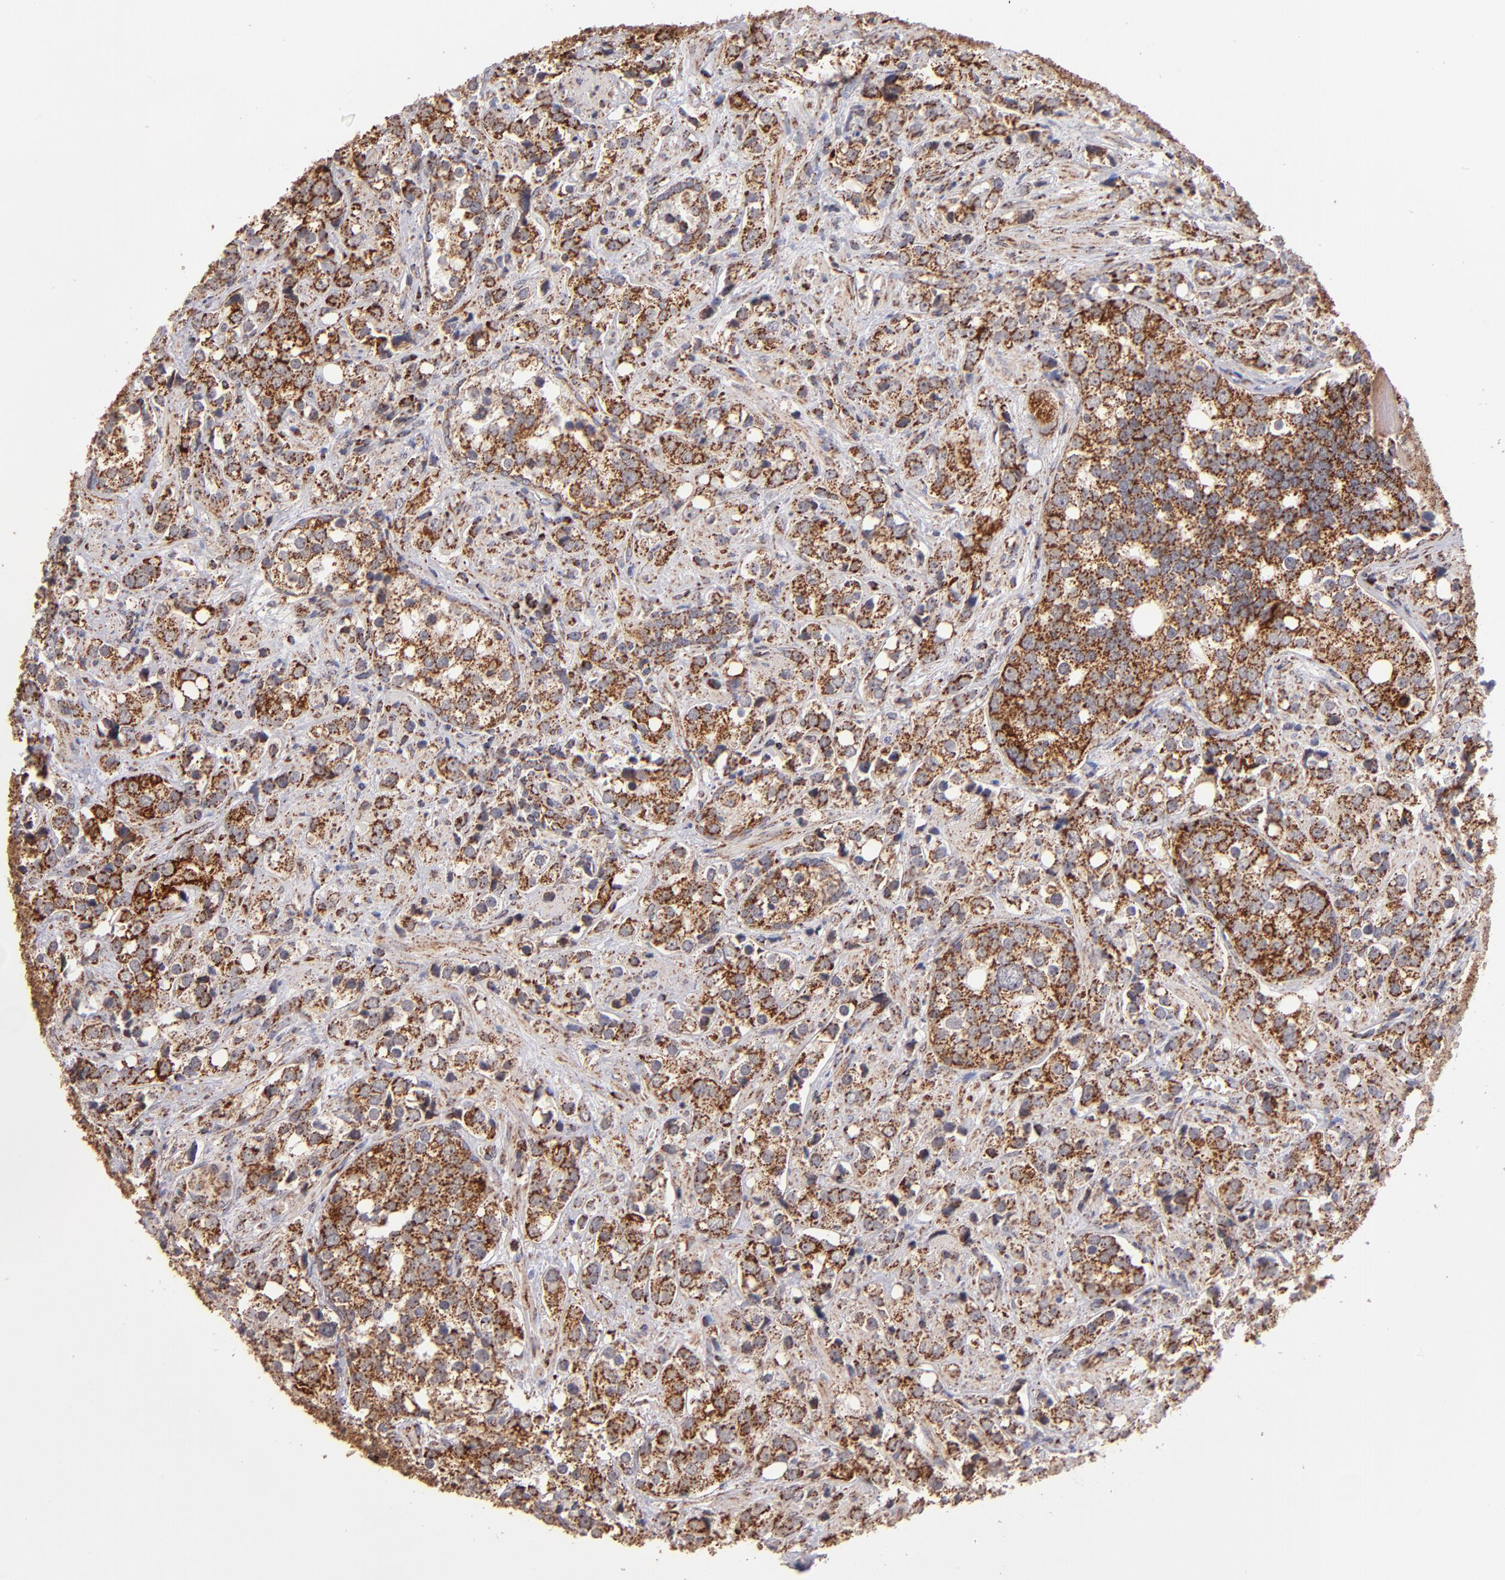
{"staining": {"intensity": "moderate", "quantity": ">75%", "location": "cytoplasmic/membranous"}, "tissue": "prostate cancer", "cell_type": "Tumor cells", "image_type": "cancer", "snomed": [{"axis": "morphology", "description": "Adenocarcinoma, High grade"}, {"axis": "topography", "description": "Prostate"}], "caption": "A micrograph of prostate adenocarcinoma (high-grade) stained for a protein shows moderate cytoplasmic/membranous brown staining in tumor cells.", "gene": "DLST", "patient": {"sex": "male", "age": 71}}